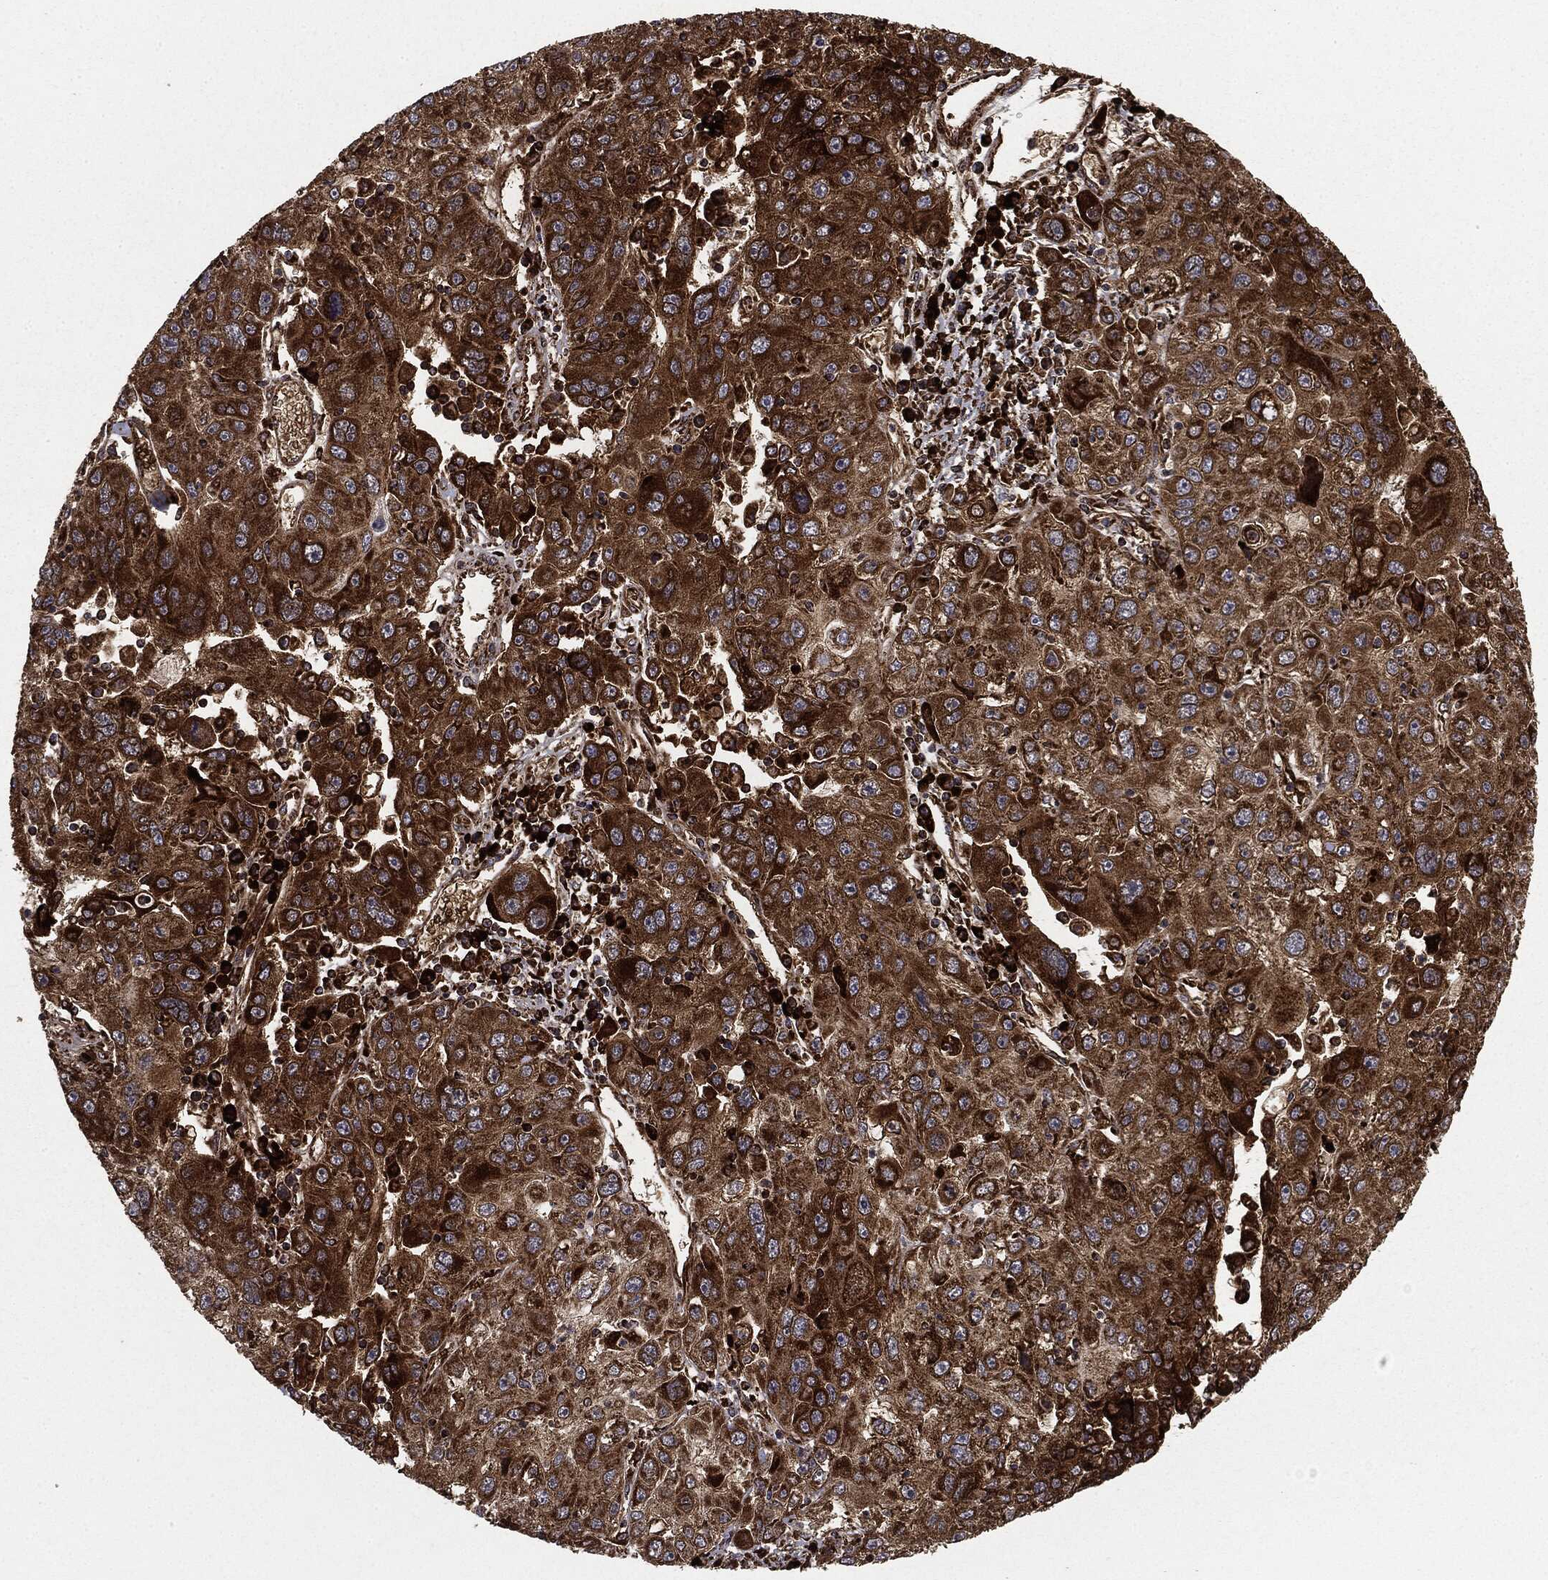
{"staining": {"intensity": "strong", "quantity": ">75%", "location": "cytoplasmic/membranous"}, "tissue": "stomach cancer", "cell_type": "Tumor cells", "image_type": "cancer", "snomed": [{"axis": "morphology", "description": "Adenocarcinoma, NOS"}, {"axis": "topography", "description": "Stomach"}], "caption": "Stomach cancer was stained to show a protein in brown. There is high levels of strong cytoplasmic/membranous expression in about >75% of tumor cells. The staining is performed using DAB (3,3'-diaminobenzidine) brown chromogen to label protein expression. The nuclei are counter-stained blue using hematoxylin.", "gene": "MAP2K1", "patient": {"sex": "male", "age": 56}}